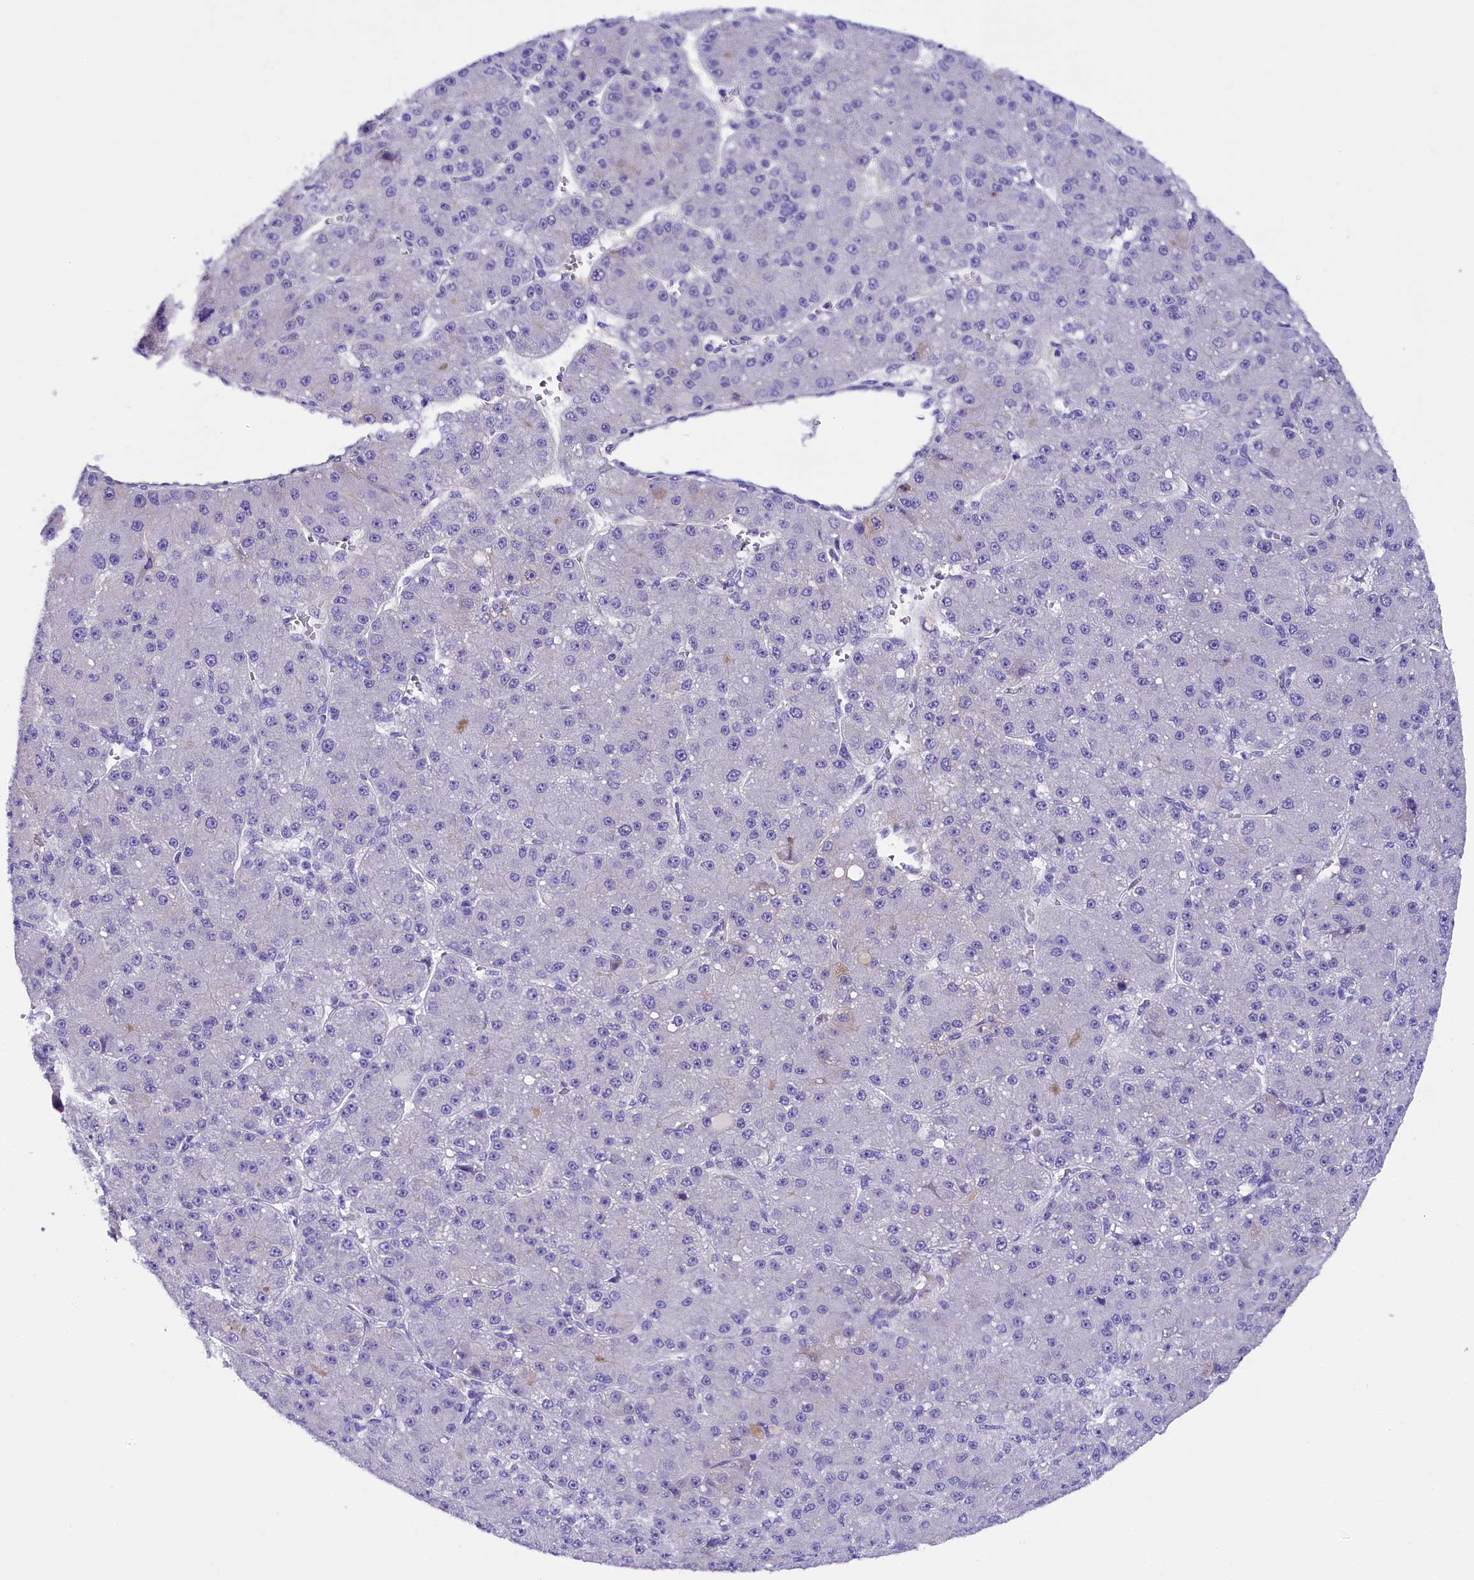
{"staining": {"intensity": "negative", "quantity": "none", "location": "none"}, "tissue": "liver cancer", "cell_type": "Tumor cells", "image_type": "cancer", "snomed": [{"axis": "morphology", "description": "Carcinoma, Hepatocellular, NOS"}, {"axis": "topography", "description": "Liver"}], "caption": "The micrograph demonstrates no significant positivity in tumor cells of hepatocellular carcinoma (liver). (Brightfield microscopy of DAB (3,3'-diaminobenzidine) immunohistochemistry at high magnification).", "gene": "SOD3", "patient": {"sex": "male", "age": 67}}